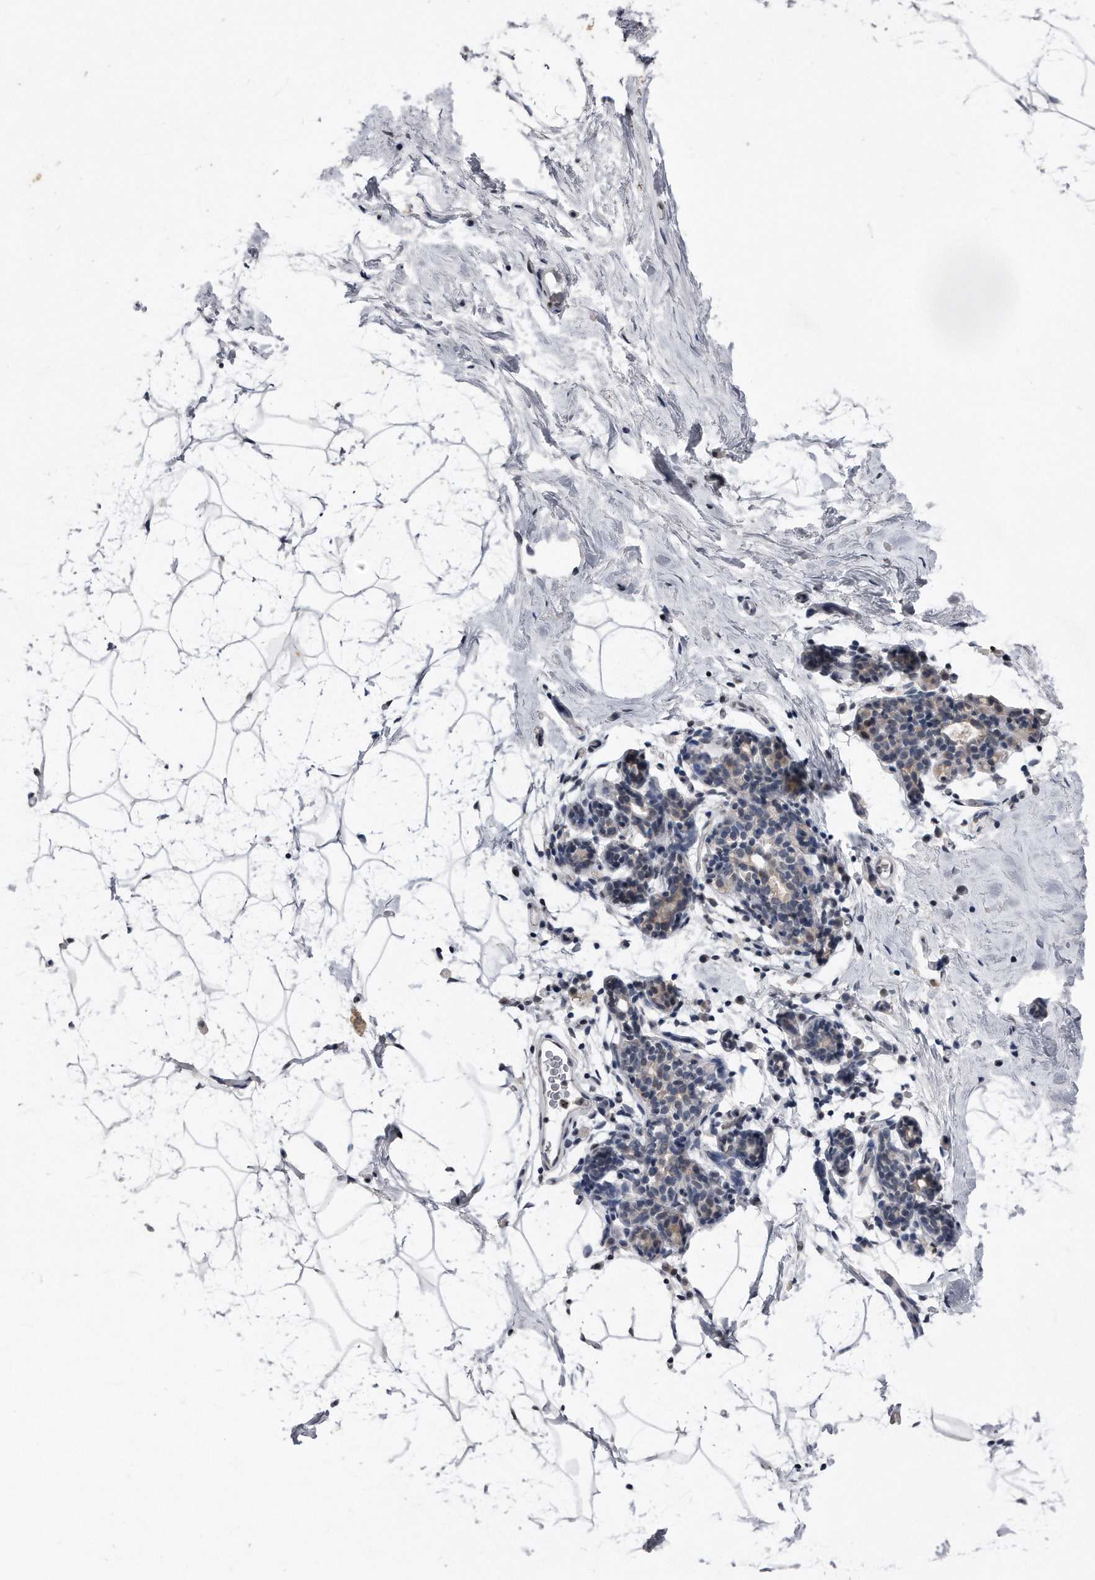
{"staining": {"intensity": "negative", "quantity": "none", "location": "none"}, "tissue": "breast", "cell_type": "Adipocytes", "image_type": "normal", "snomed": [{"axis": "morphology", "description": "Normal tissue, NOS"}, {"axis": "morphology", "description": "Lobular carcinoma"}, {"axis": "topography", "description": "Breast"}], "caption": "This is an IHC micrograph of unremarkable breast. There is no positivity in adipocytes.", "gene": "DAB1", "patient": {"sex": "female", "age": 62}}